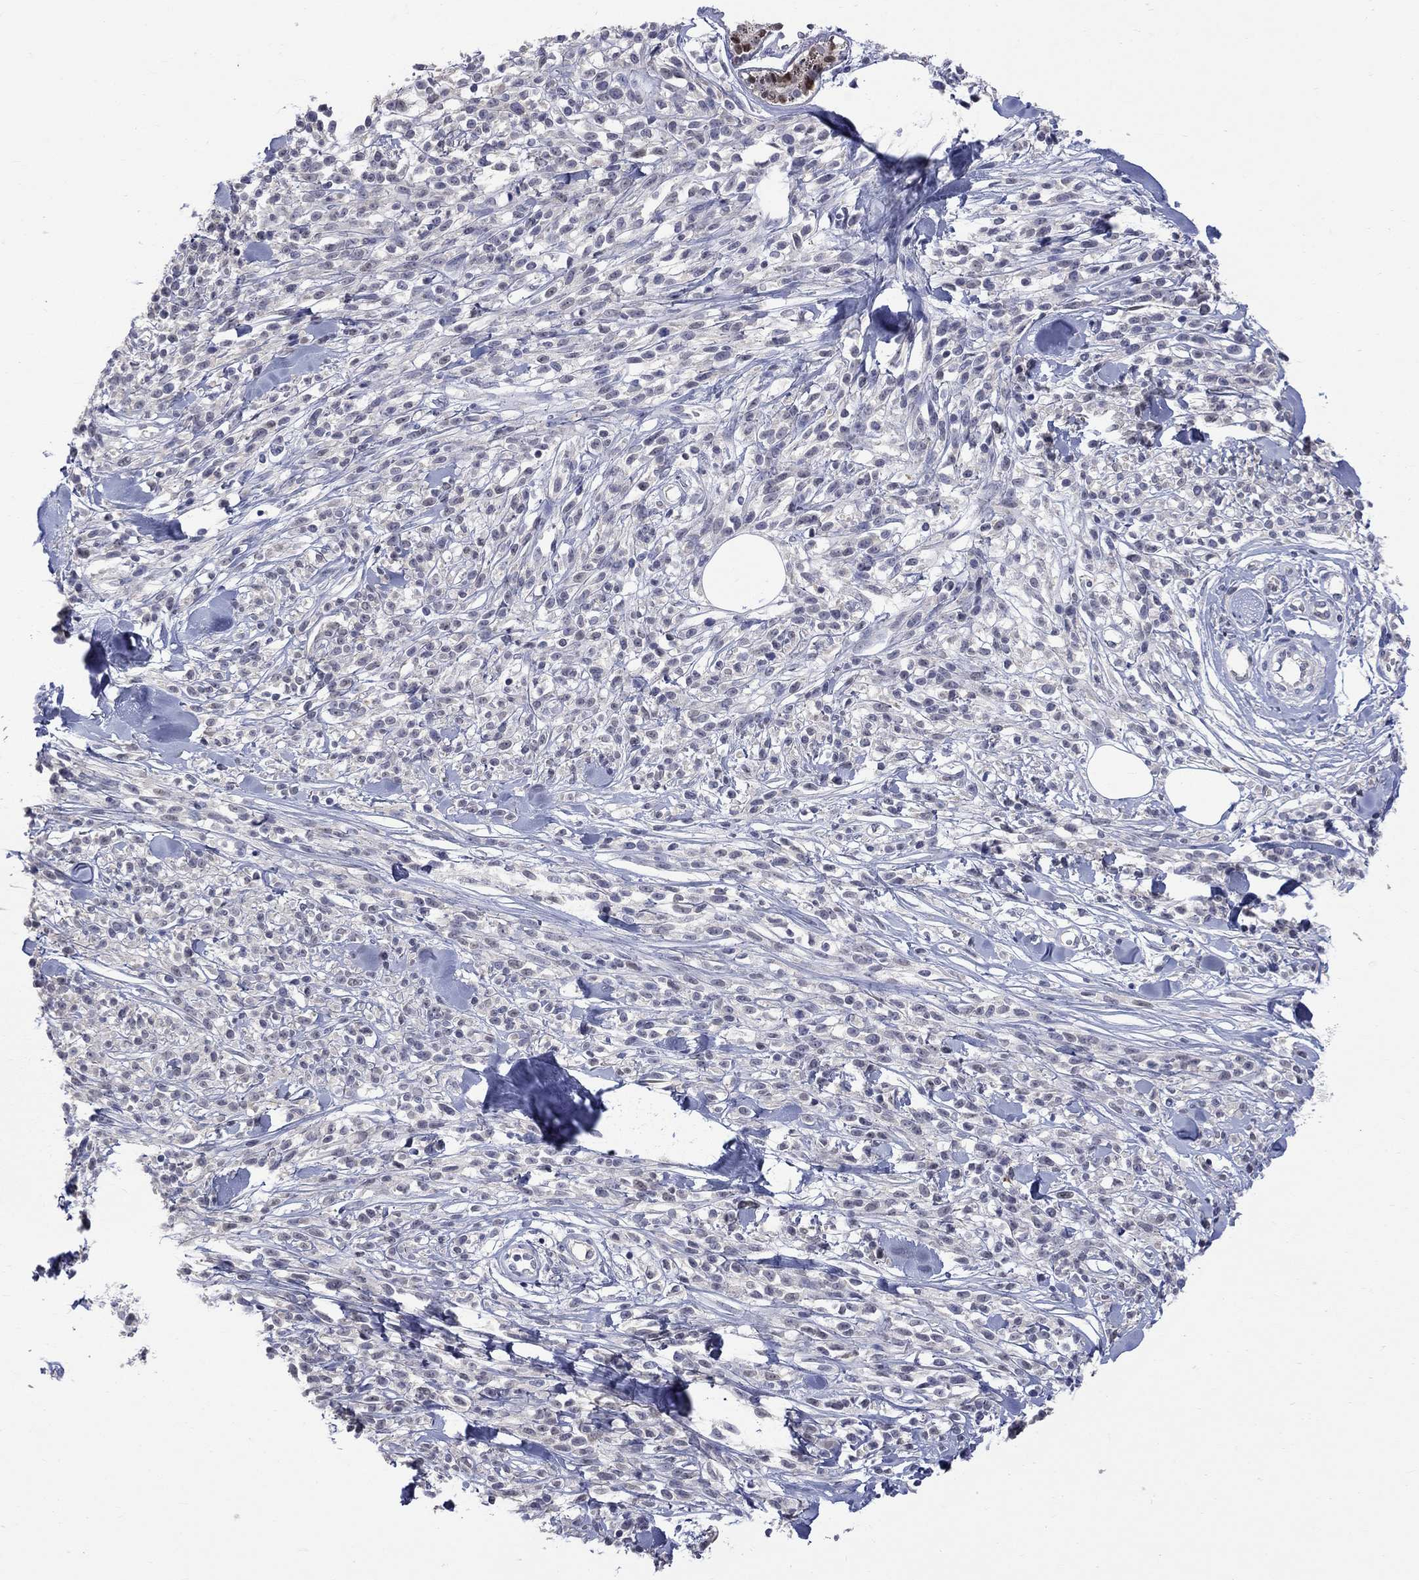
{"staining": {"intensity": "negative", "quantity": "none", "location": "none"}, "tissue": "melanoma", "cell_type": "Tumor cells", "image_type": "cancer", "snomed": [{"axis": "morphology", "description": "Malignant melanoma, NOS"}, {"axis": "topography", "description": "Skin"}, {"axis": "topography", "description": "Skin of trunk"}], "caption": "Immunohistochemistry of malignant melanoma displays no expression in tumor cells.", "gene": "HKDC1", "patient": {"sex": "male", "age": 74}}